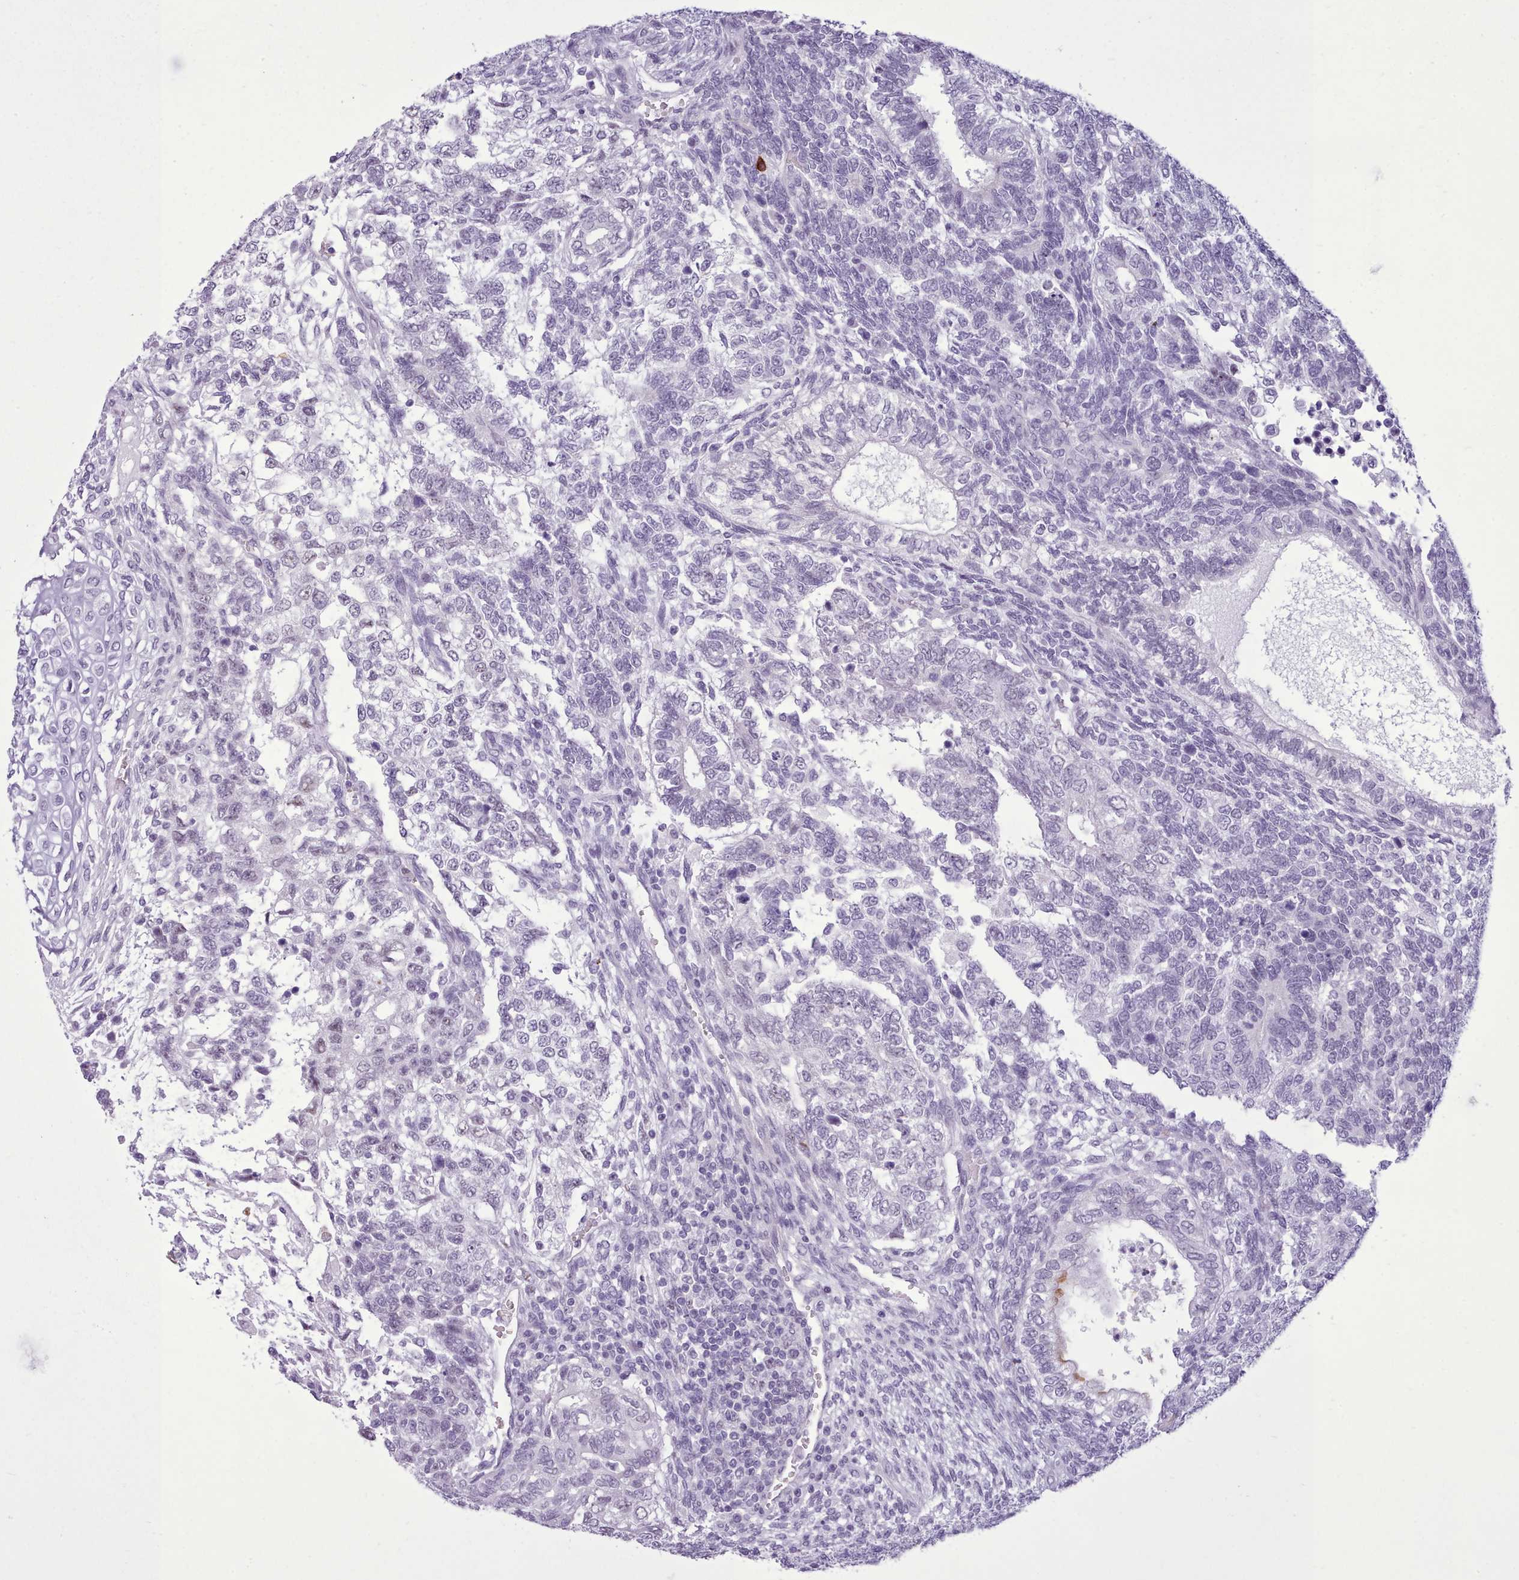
{"staining": {"intensity": "negative", "quantity": "none", "location": "none"}, "tissue": "testis cancer", "cell_type": "Tumor cells", "image_type": "cancer", "snomed": [{"axis": "morphology", "description": "Carcinoma, Embryonal, NOS"}, {"axis": "topography", "description": "Testis"}], "caption": "Testis cancer (embryonal carcinoma) stained for a protein using immunohistochemistry (IHC) reveals no expression tumor cells.", "gene": "FBXO48", "patient": {"sex": "male", "age": 23}}